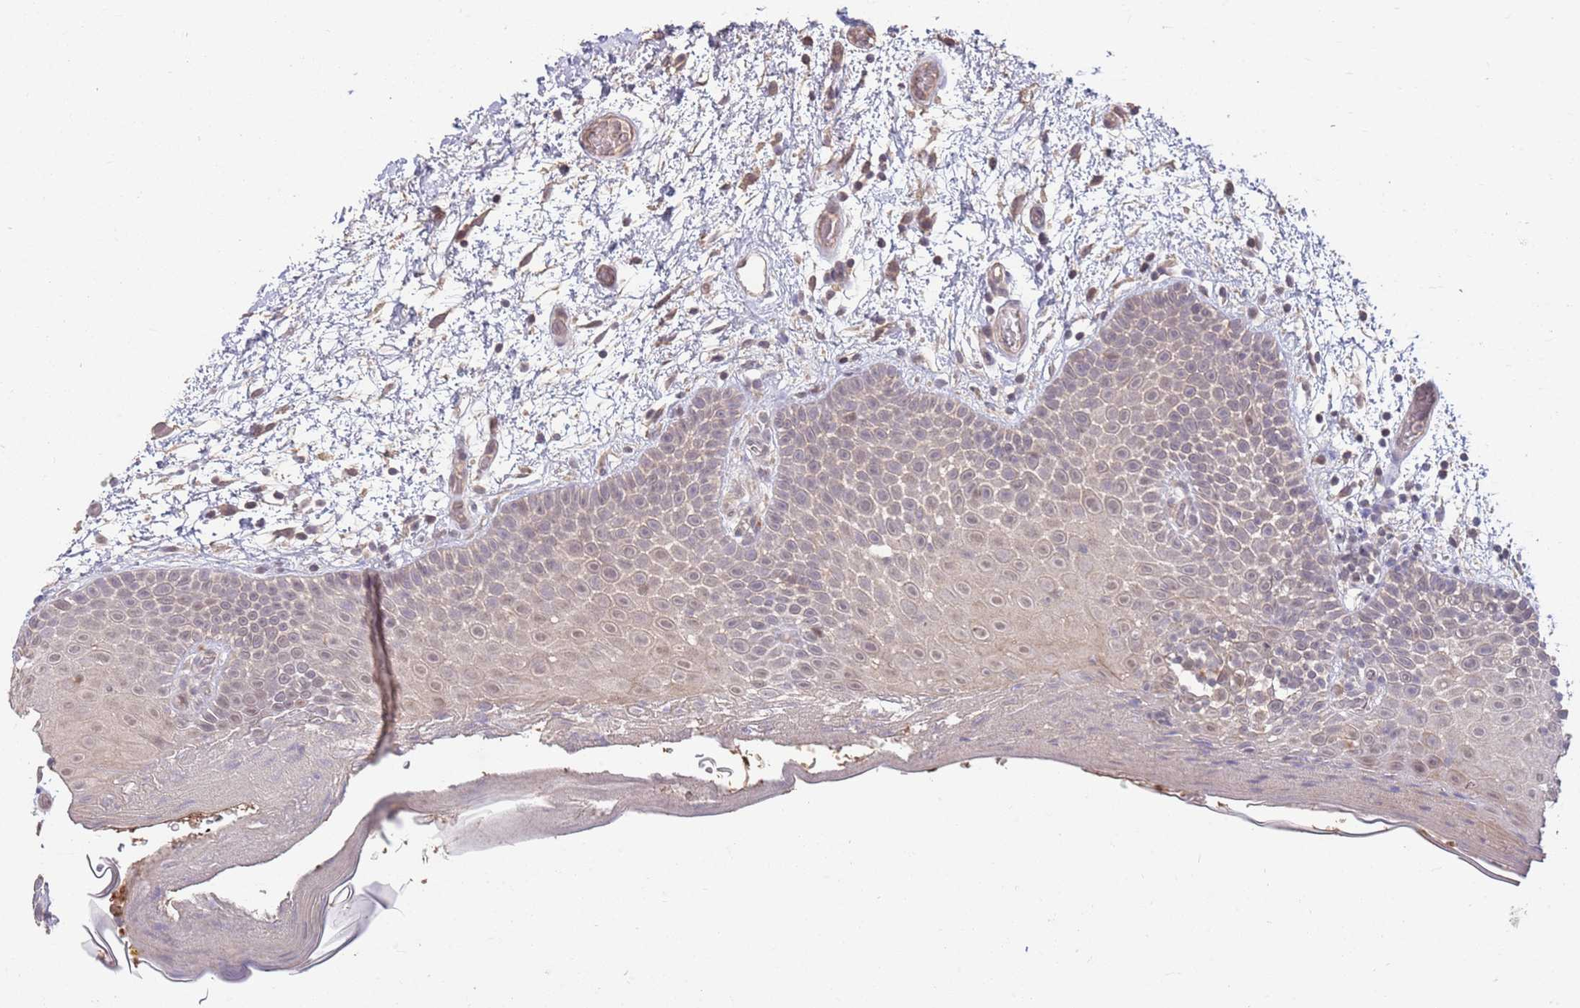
{"staining": {"intensity": "weak", "quantity": ">75%", "location": "cytoplasmic/membranous"}, "tissue": "oral mucosa", "cell_type": "Squamous epithelial cells", "image_type": "normal", "snomed": [{"axis": "morphology", "description": "Normal tissue, NOS"}, {"axis": "morphology", "description": "Squamous cell carcinoma, NOS"}, {"axis": "topography", "description": "Oral tissue"}, {"axis": "topography", "description": "Tounge, NOS"}, {"axis": "topography", "description": "Head-Neck"}], "caption": "Immunohistochemistry (IHC) of benign human oral mucosa shows low levels of weak cytoplasmic/membranous positivity in about >75% of squamous epithelial cells. The protein of interest is shown in brown color, while the nuclei are stained blue.", "gene": "MEI1", "patient": {"sex": "male", "age": 76}}